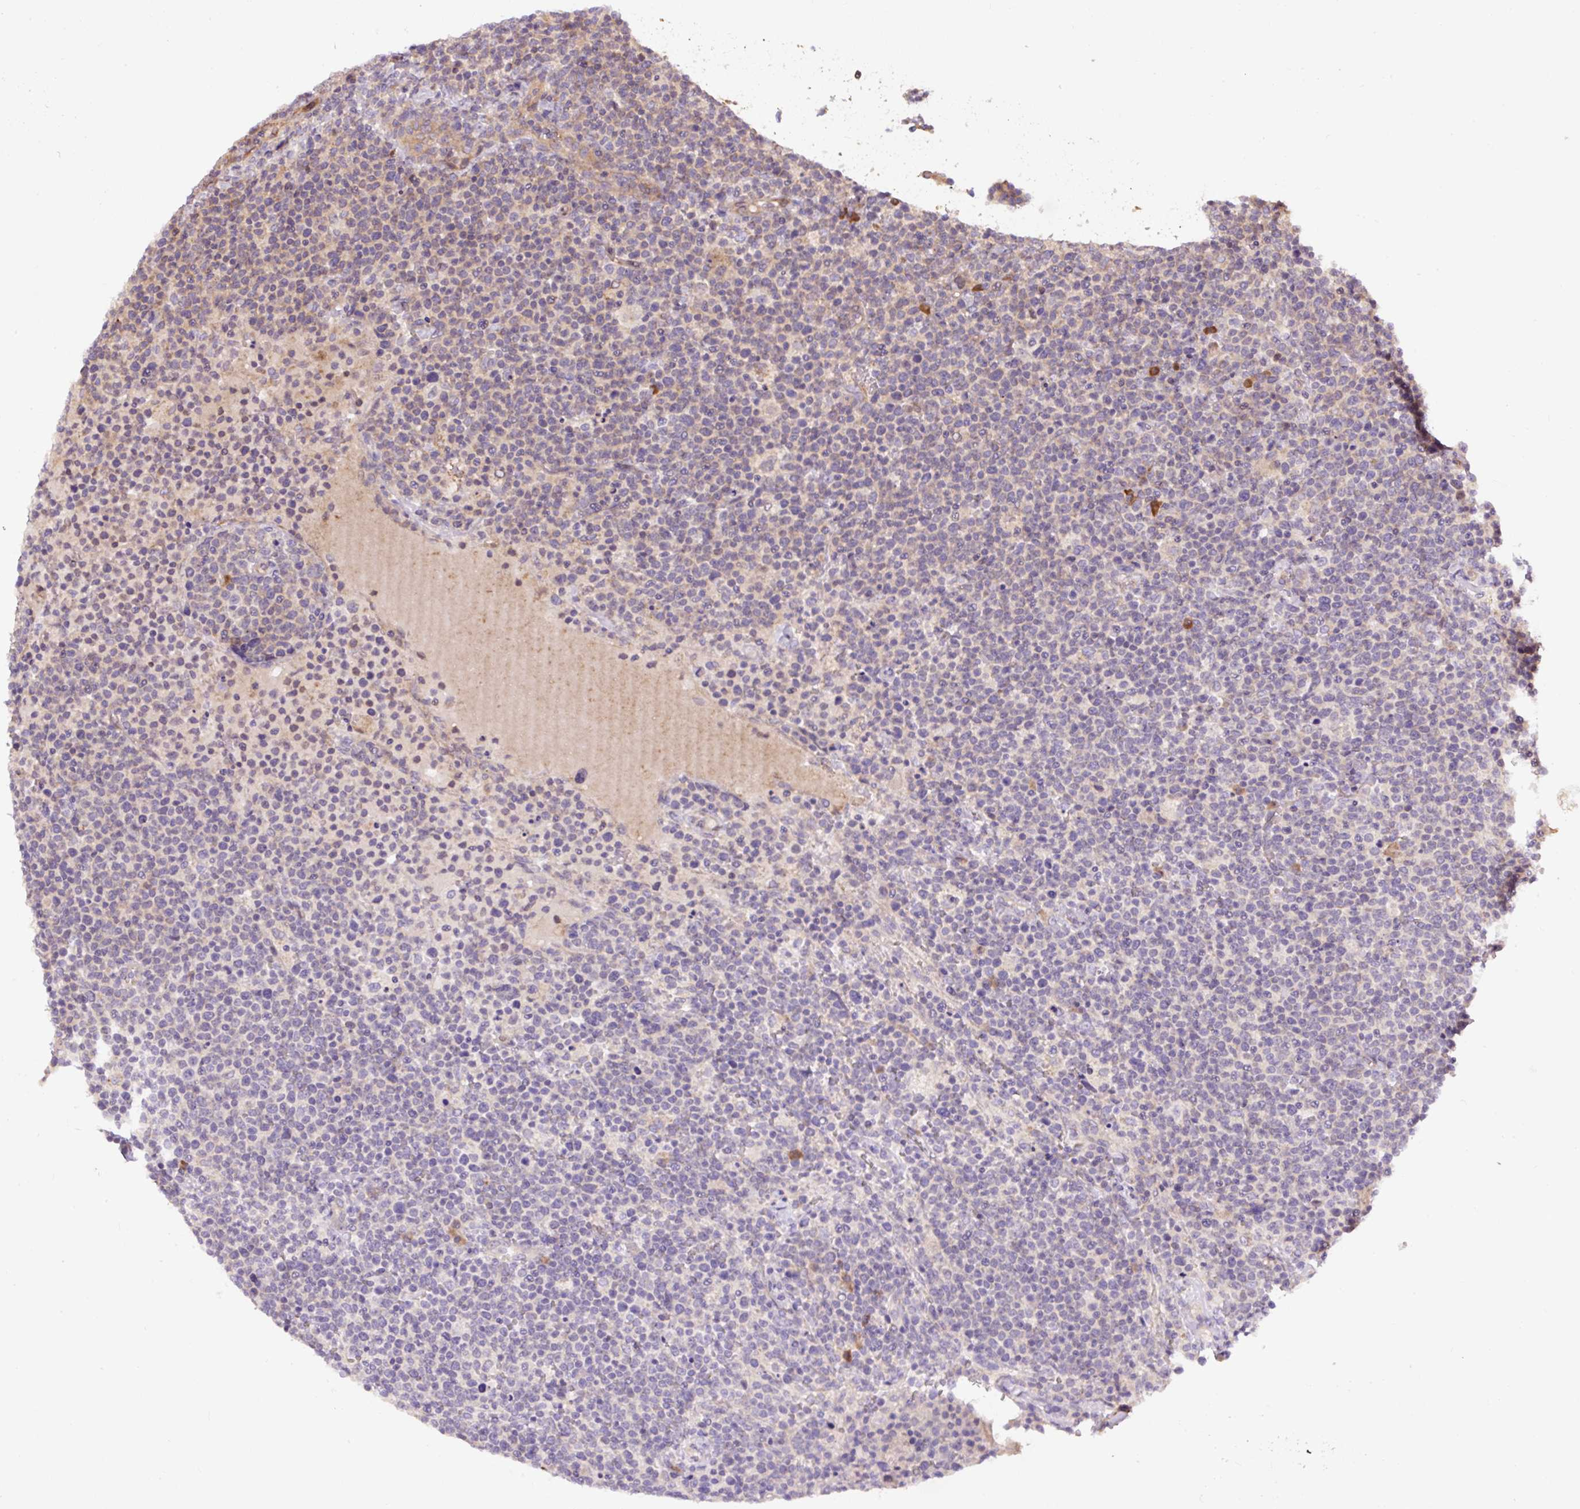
{"staining": {"intensity": "negative", "quantity": "none", "location": "none"}, "tissue": "lymphoma", "cell_type": "Tumor cells", "image_type": "cancer", "snomed": [{"axis": "morphology", "description": "Malignant lymphoma, non-Hodgkin's type, High grade"}, {"axis": "topography", "description": "Lymph node"}], "caption": "DAB (3,3'-diaminobenzidine) immunohistochemical staining of high-grade malignant lymphoma, non-Hodgkin's type displays no significant expression in tumor cells. (Immunohistochemistry (ihc), brightfield microscopy, high magnification).", "gene": "PPME1", "patient": {"sex": "male", "age": 61}}